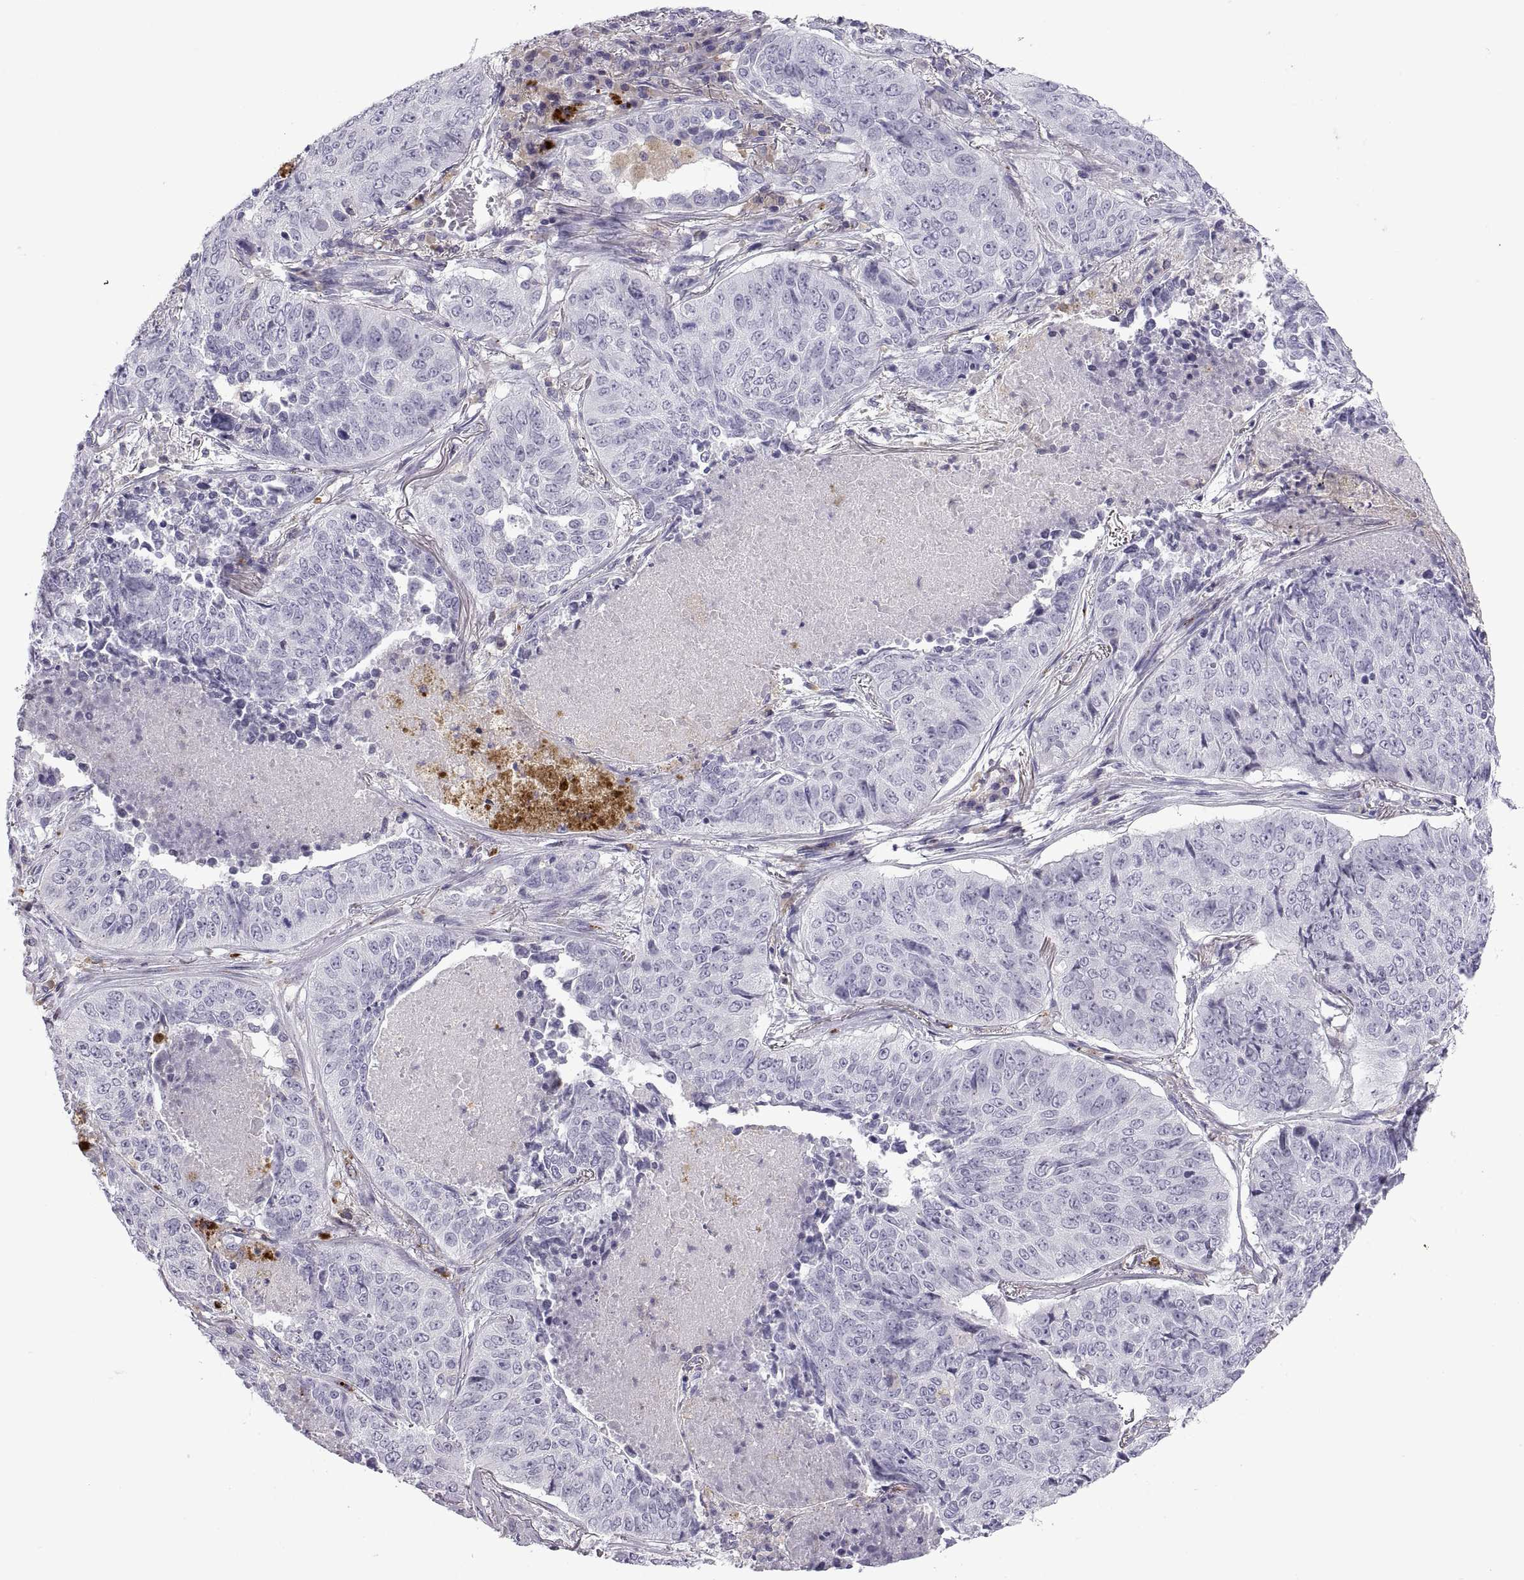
{"staining": {"intensity": "negative", "quantity": "none", "location": "none"}, "tissue": "lung cancer", "cell_type": "Tumor cells", "image_type": "cancer", "snomed": [{"axis": "morphology", "description": "Normal tissue, NOS"}, {"axis": "morphology", "description": "Squamous cell carcinoma, NOS"}, {"axis": "topography", "description": "Bronchus"}, {"axis": "topography", "description": "Lung"}], "caption": "Squamous cell carcinoma (lung) was stained to show a protein in brown. There is no significant expression in tumor cells.", "gene": "RGS19", "patient": {"sex": "male", "age": 64}}